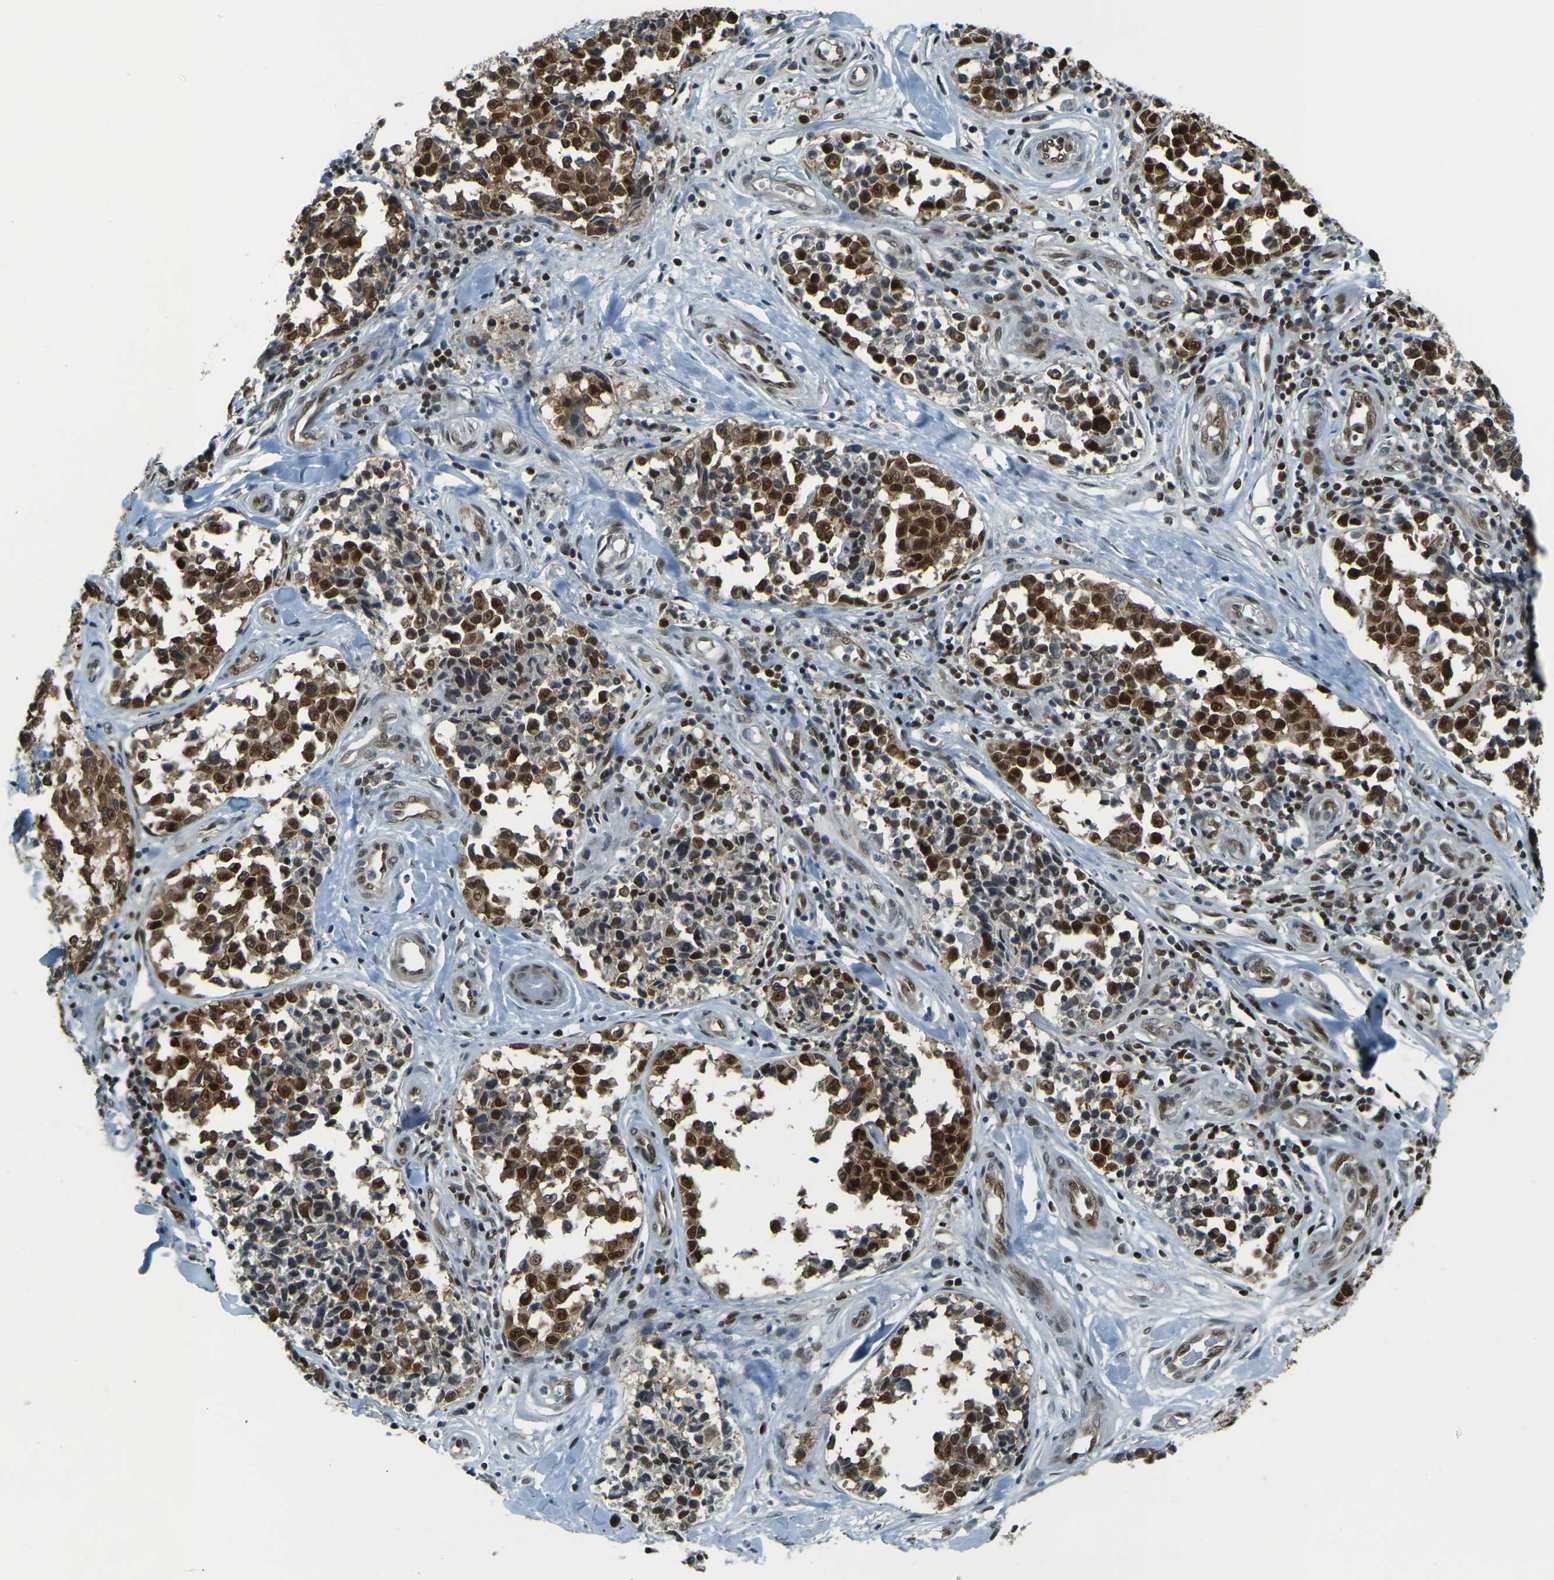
{"staining": {"intensity": "strong", "quantity": ">75%", "location": "cytoplasmic/membranous,nuclear"}, "tissue": "melanoma", "cell_type": "Tumor cells", "image_type": "cancer", "snomed": [{"axis": "morphology", "description": "Malignant melanoma, NOS"}, {"axis": "topography", "description": "Skin"}], "caption": "Immunohistochemistry (IHC) micrograph of human malignant melanoma stained for a protein (brown), which reveals high levels of strong cytoplasmic/membranous and nuclear staining in about >75% of tumor cells.", "gene": "NHEJ1", "patient": {"sex": "female", "age": 64}}